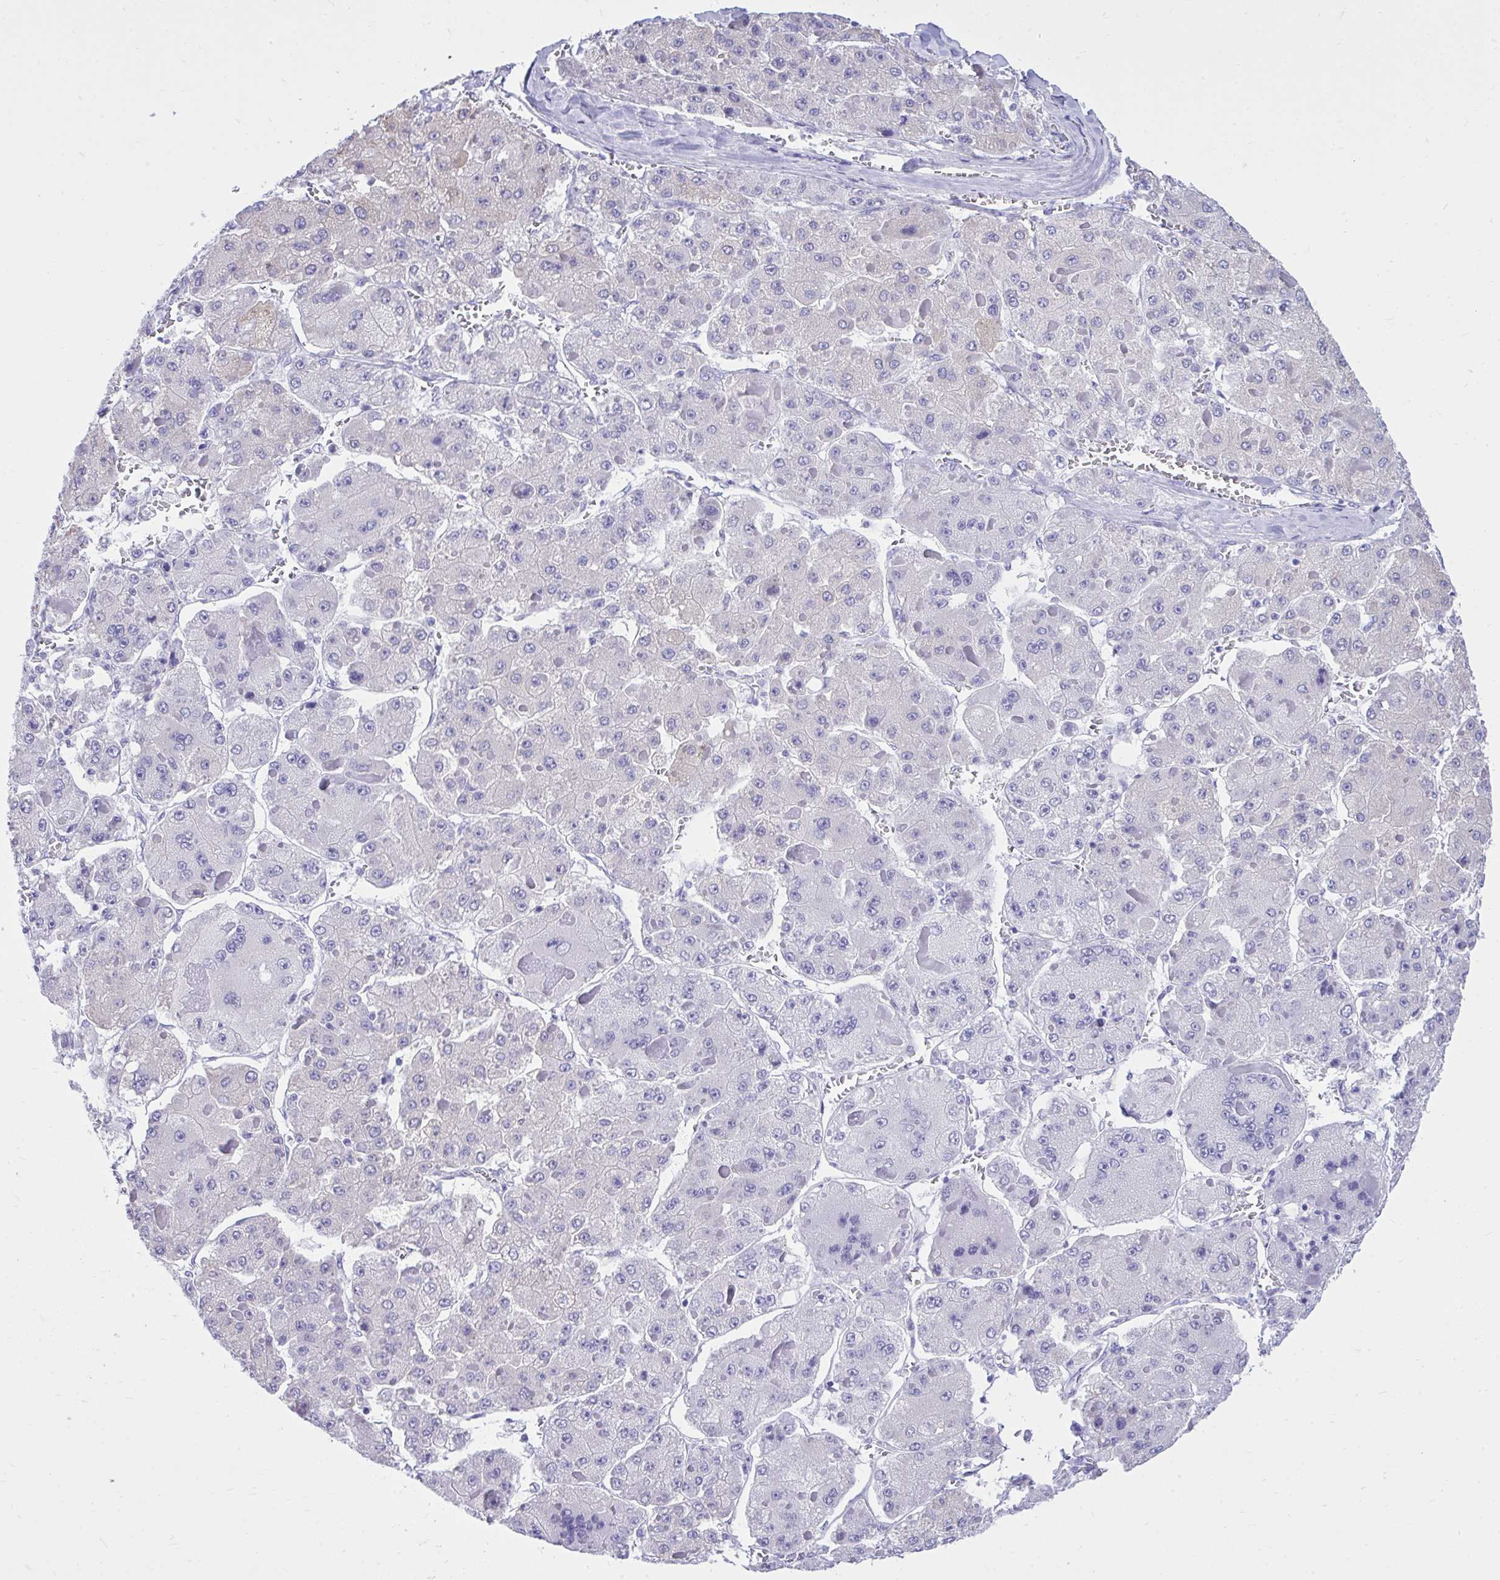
{"staining": {"intensity": "negative", "quantity": "none", "location": "none"}, "tissue": "liver cancer", "cell_type": "Tumor cells", "image_type": "cancer", "snomed": [{"axis": "morphology", "description": "Carcinoma, Hepatocellular, NOS"}, {"axis": "topography", "description": "Liver"}], "caption": "Immunohistochemistry micrograph of hepatocellular carcinoma (liver) stained for a protein (brown), which displays no staining in tumor cells. (DAB (3,3'-diaminobenzidine) IHC with hematoxylin counter stain).", "gene": "PSD", "patient": {"sex": "female", "age": 73}}